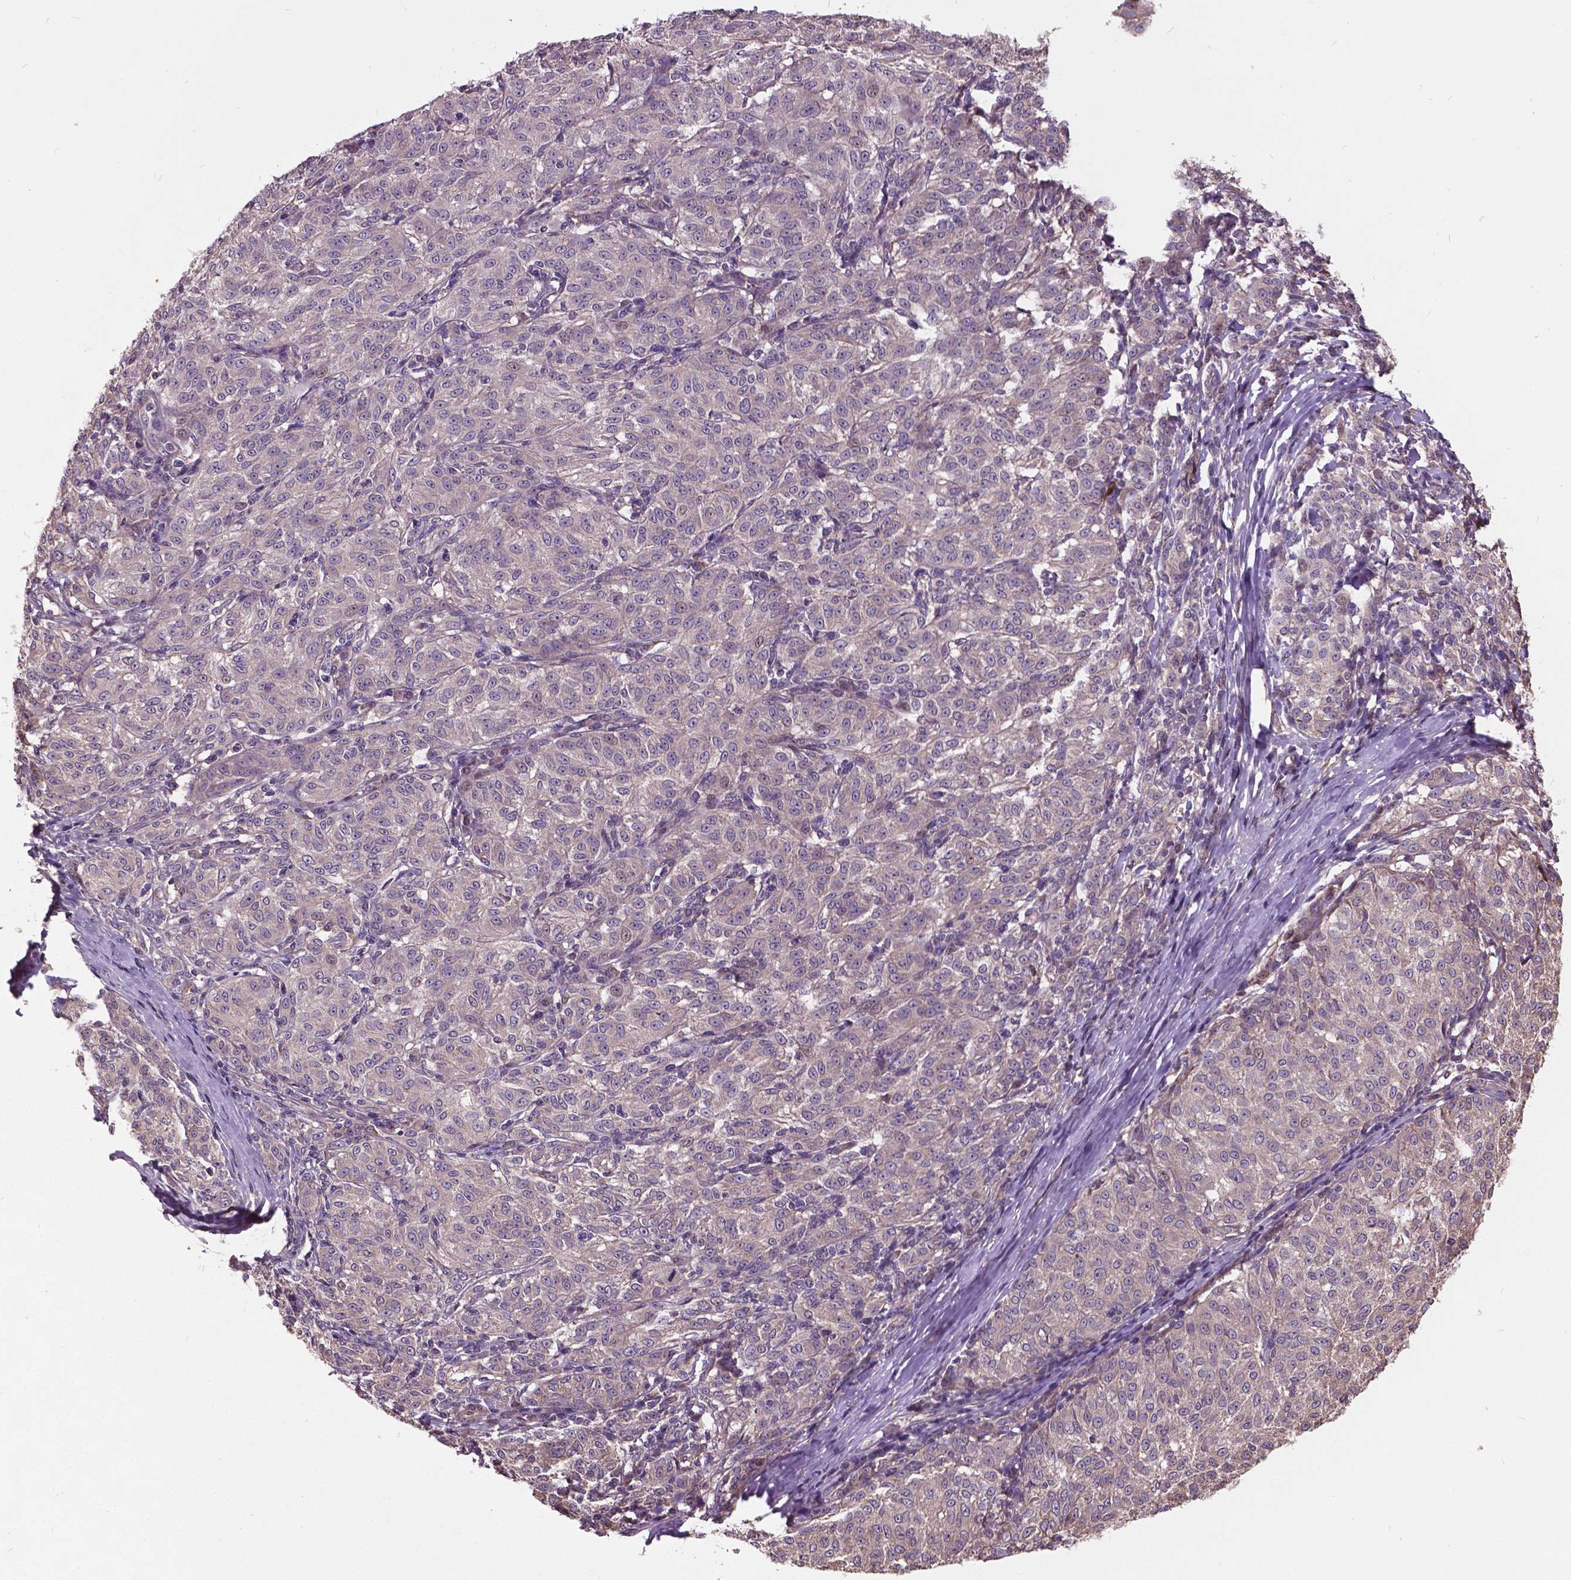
{"staining": {"intensity": "negative", "quantity": "none", "location": "none"}, "tissue": "melanoma", "cell_type": "Tumor cells", "image_type": "cancer", "snomed": [{"axis": "morphology", "description": "Malignant melanoma, NOS"}, {"axis": "topography", "description": "Skin"}], "caption": "Immunohistochemistry (IHC) of melanoma displays no positivity in tumor cells.", "gene": "AP1S3", "patient": {"sex": "female", "age": 72}}